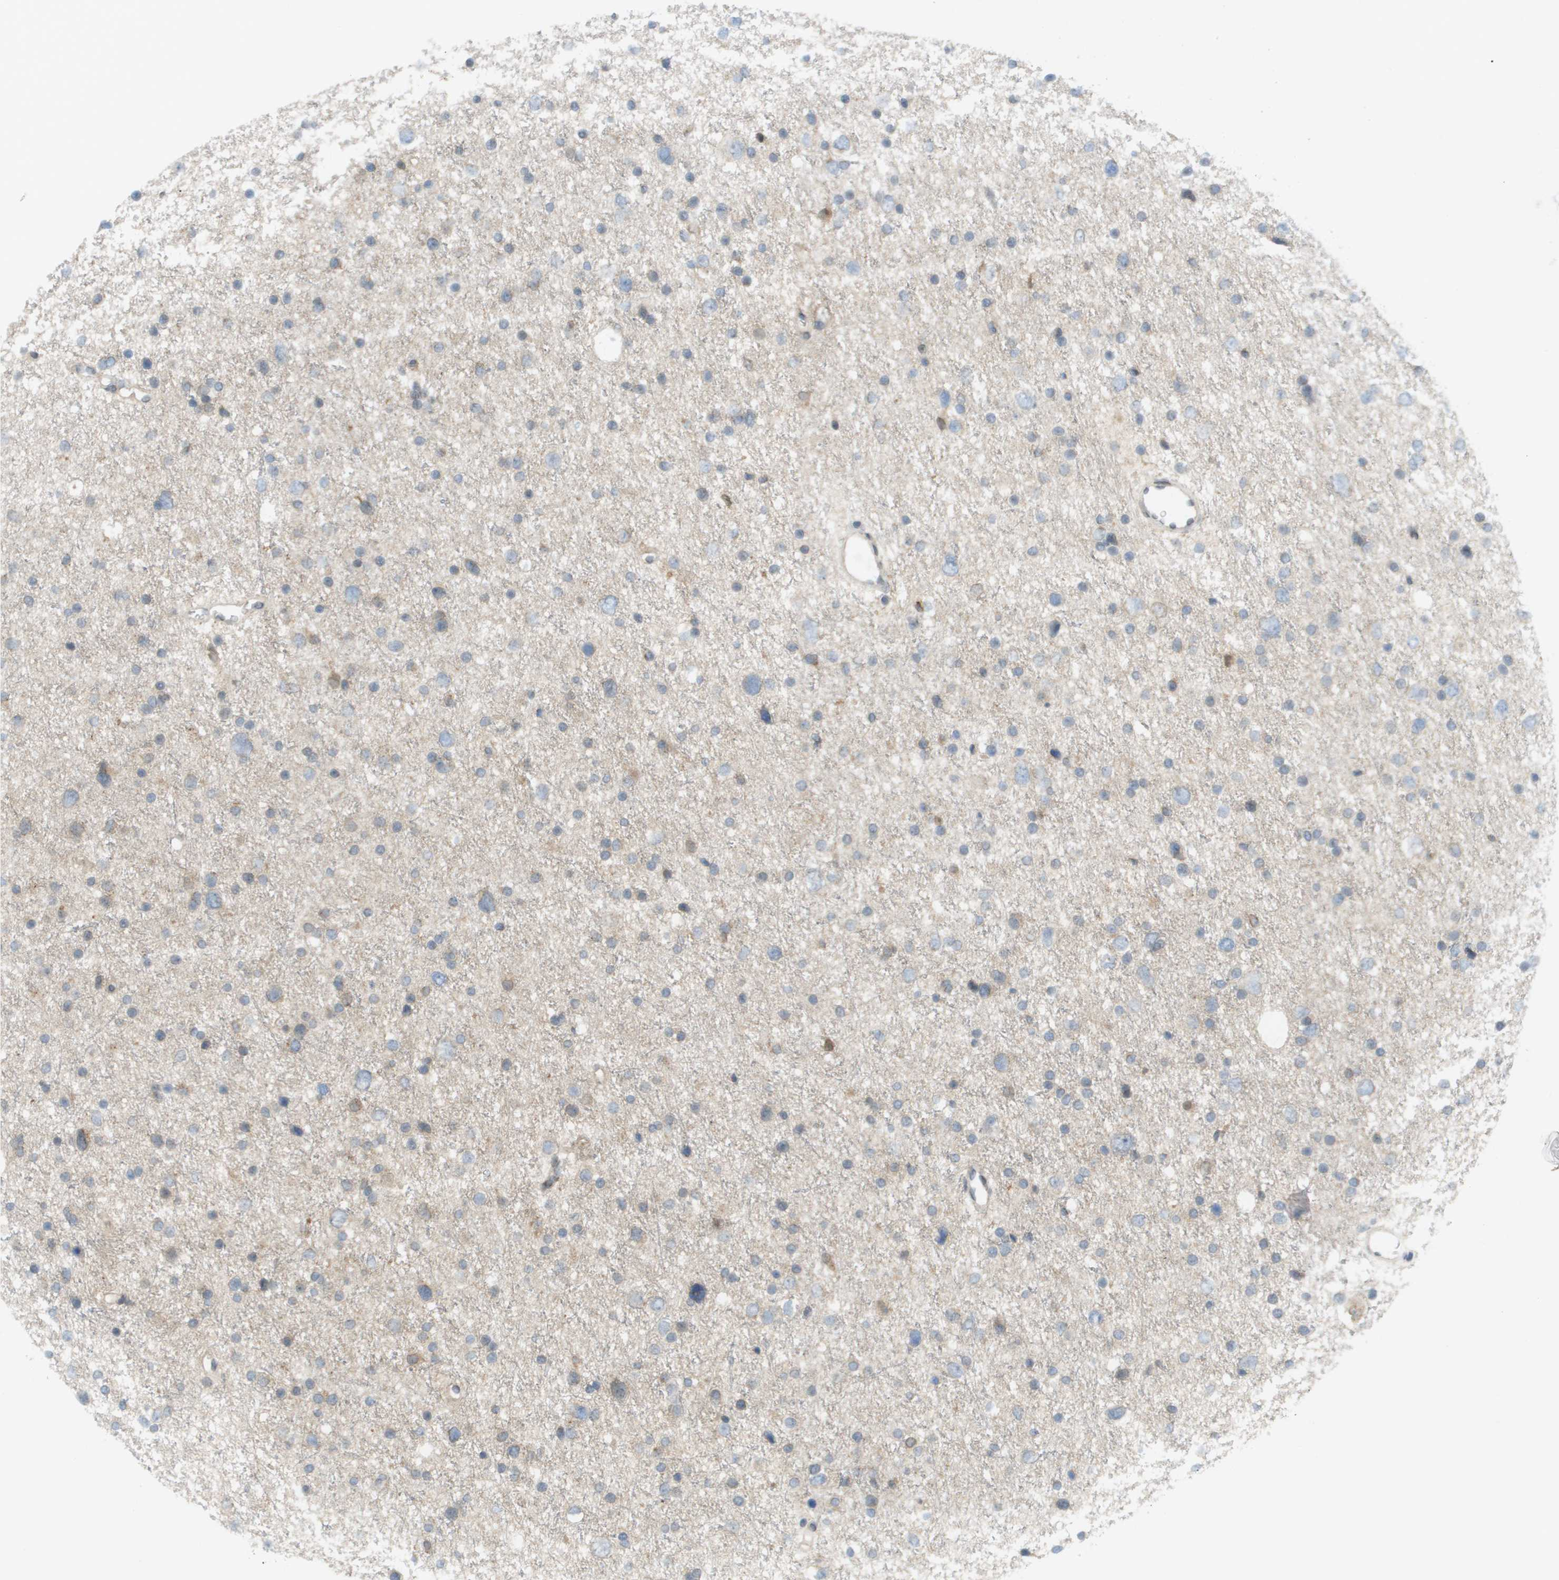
{"staining": {"intensity": "weak", "quantity": "<25%", "location": "cytoplasmic/membranous"}, "tissue": "glioma", "cell_type": "Tumor cells", "image_type": "cancer", "snomed": [{"axis": "morphology", "description": "Glioma, malignant, Low grade"}, {"axis": "topography", "description": "Brain"}], "caption": "The histopathology image exhibits no significant expression in tumor cells of glioma.", "gene": "CACNB4", "patient": {"sex": "female", "age": 37}}